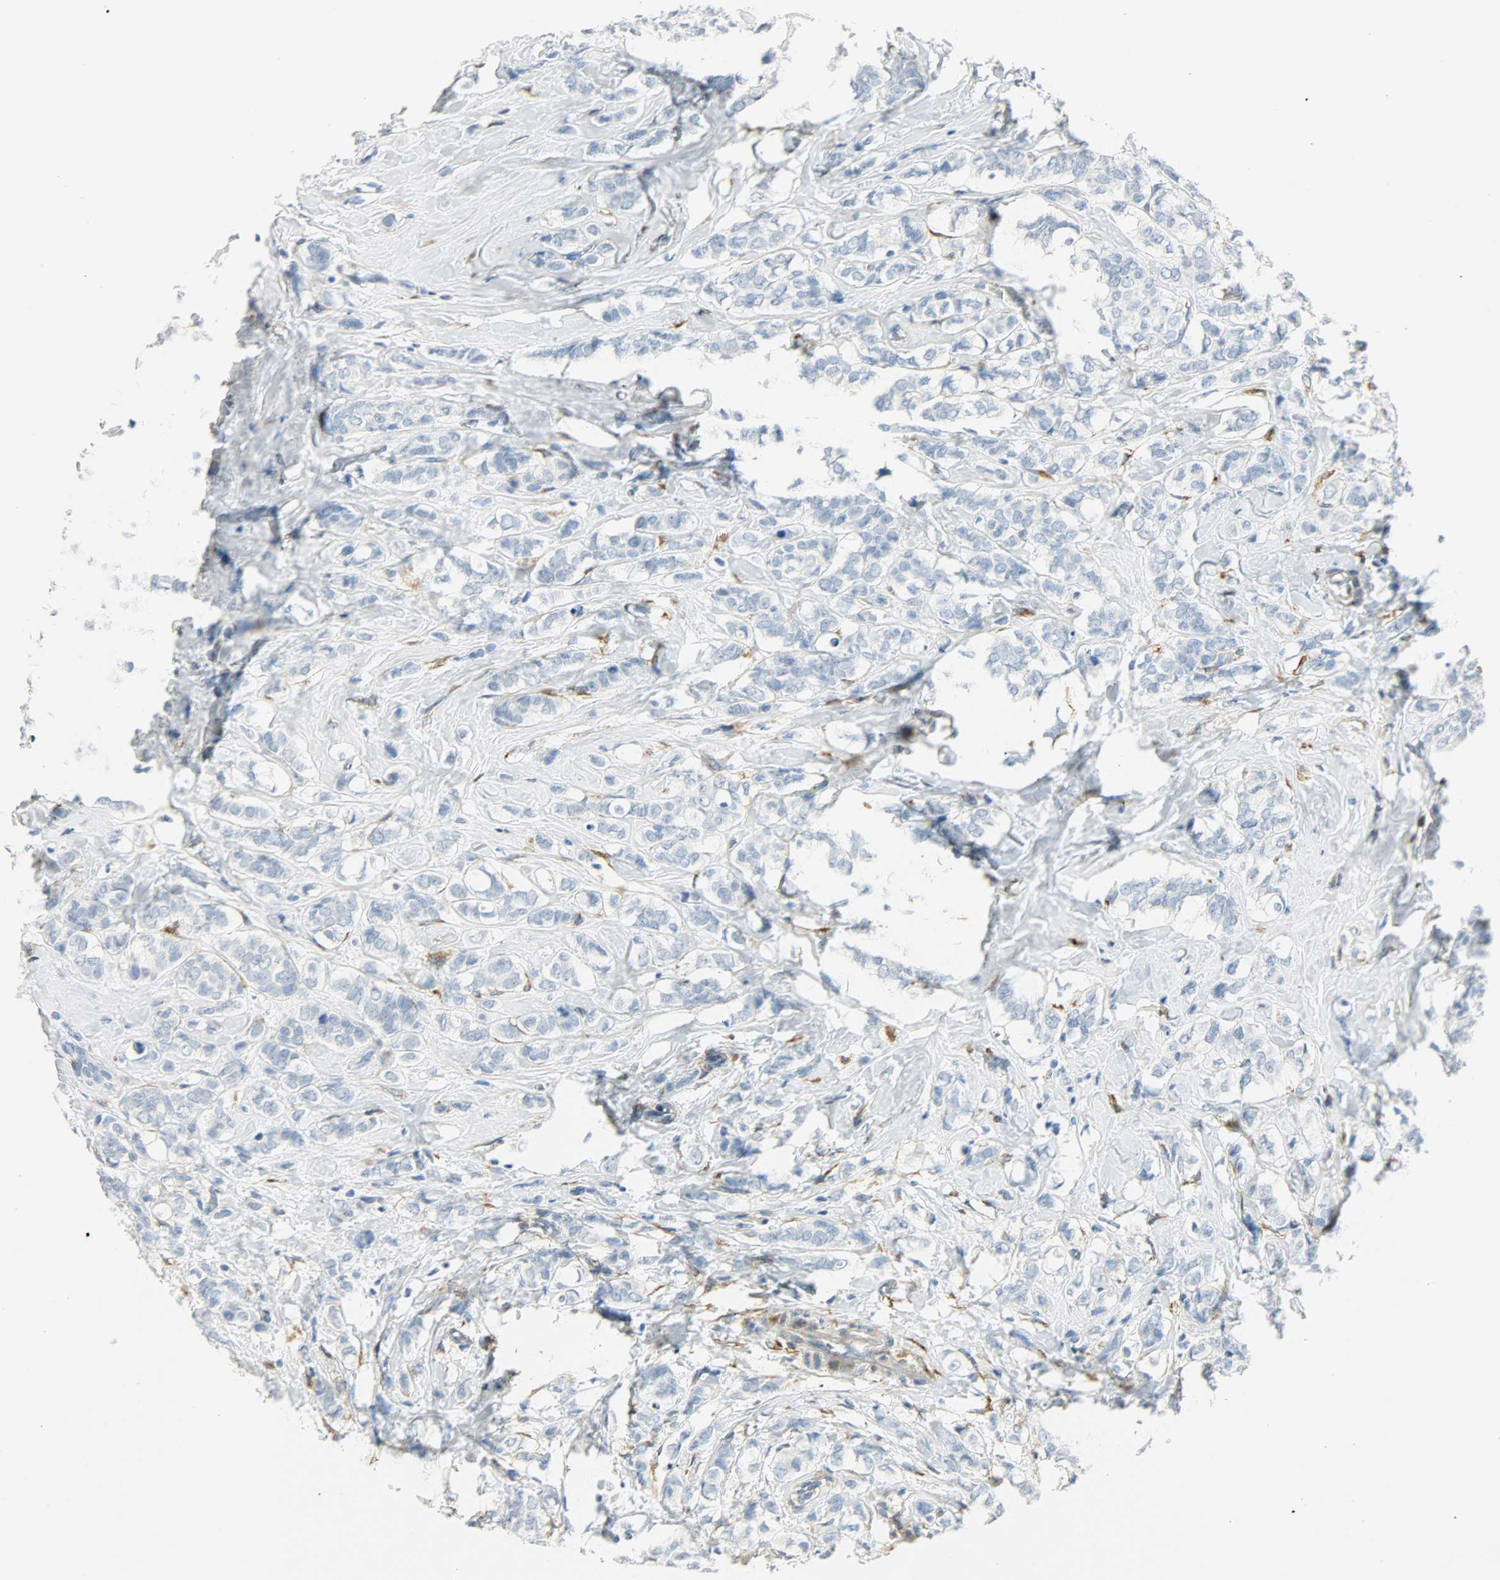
{"staining": {"intensity": "negative", "quantity": "none", "location": "none"}, "tissue": "breast cancer", "cell_type": "Tumor cells", "image_type": "cancer", "snomed": [{"axis": "morphology", "description": "Lobular carcinoma"}, {"axis": "topography", "description": "Breast"}], "caption": "Tumor cells are negative for brown protein staining in lobular carcinoma (breast).", "gene": "PKD2", "patient": {"sex": "female", "age": 60}}